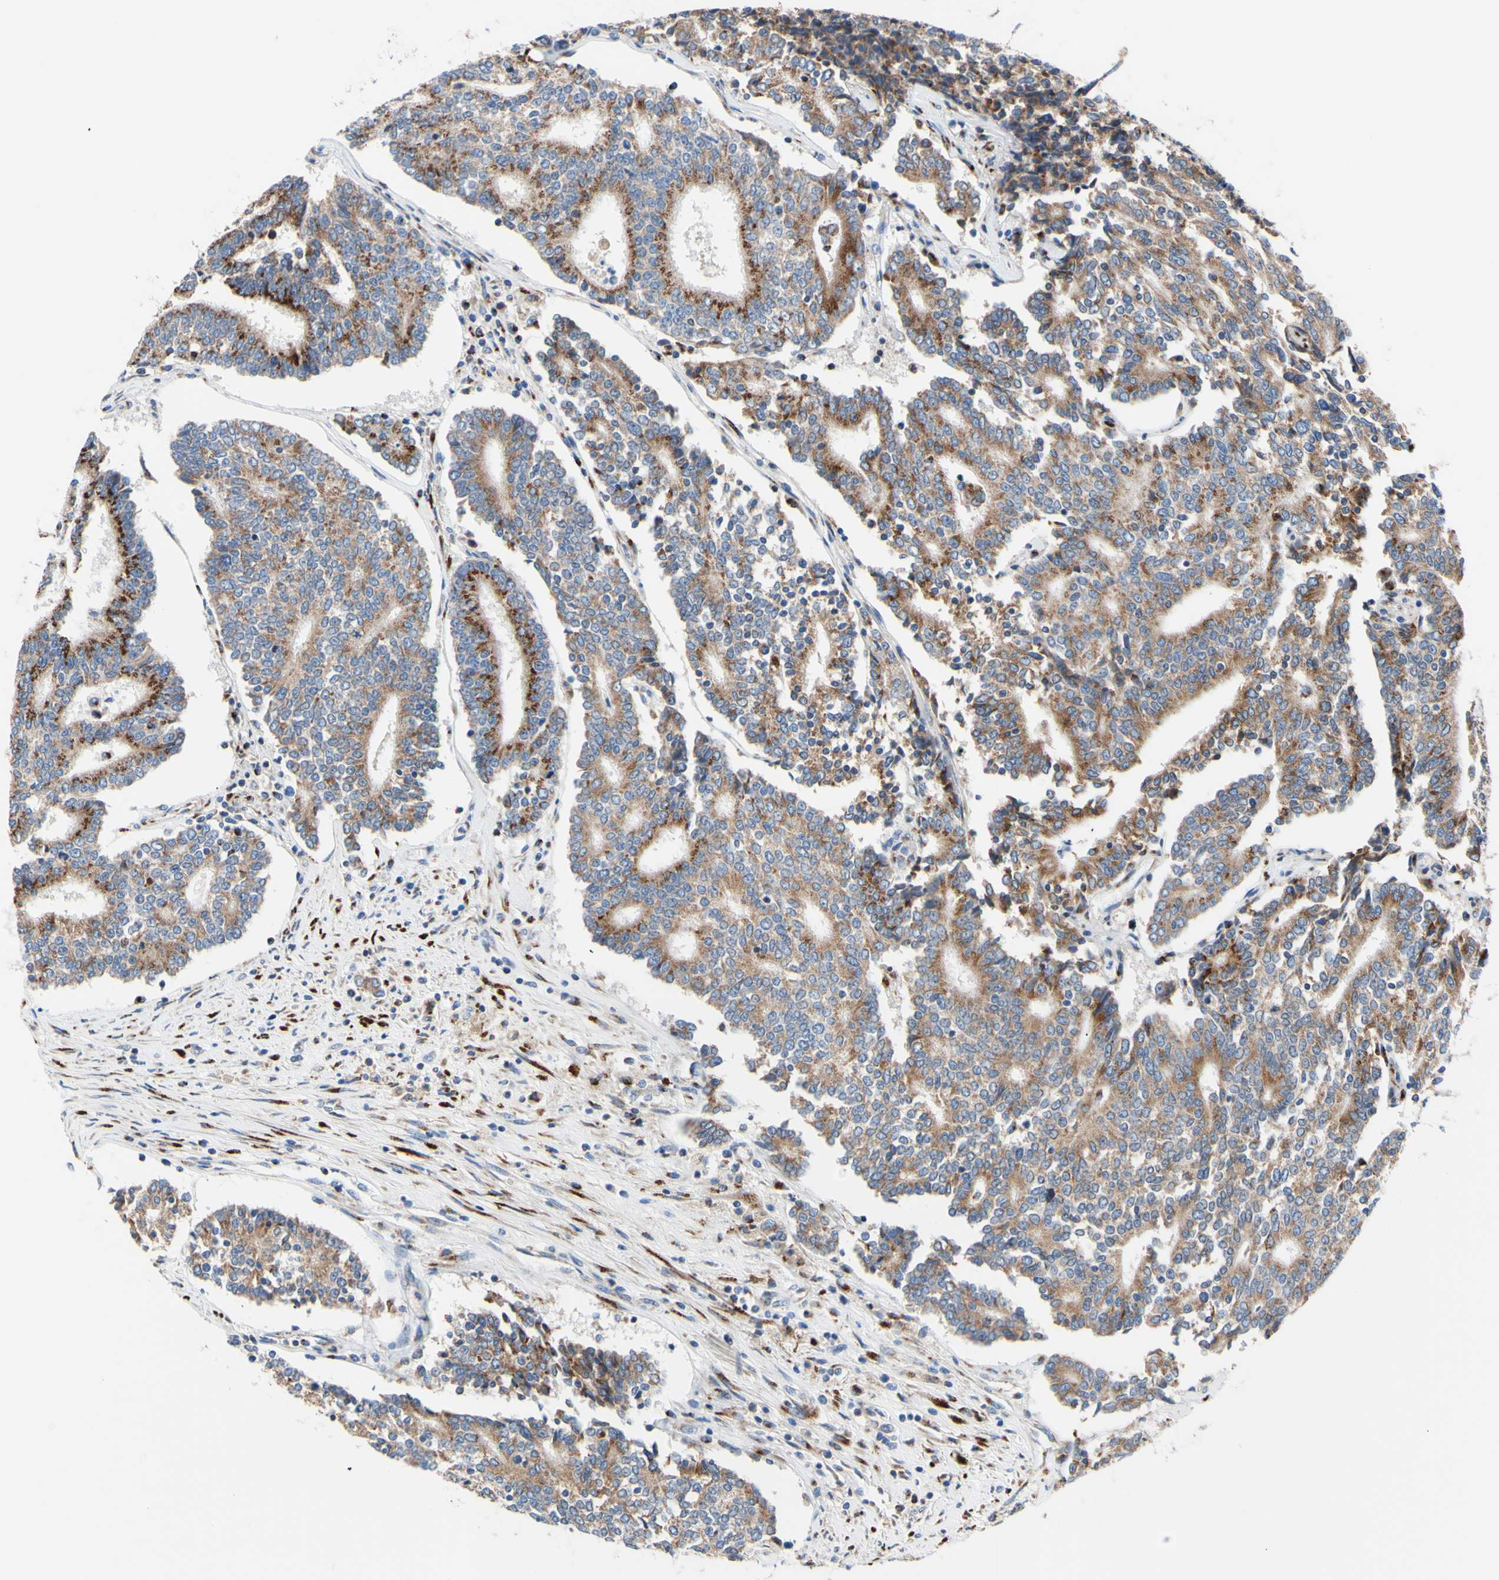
{"staining": {"intensity": "moderate", "quantity": ">75%", "location": "cytoplasmic/membranous"}, "tissue": "prostate cancer", "cell_type": "Tumor cells", "image_type": "cancer", "snomed": [{"axis": "morphology", "description": "Normal tissue, NOS"}, {"axis": "morphology", "description": "Adenocarcinoma, High grade"}, {"axis": "topography", "description": "Prostate"}, {"axis": "topography", "description": "Seminal veicle"}], "caption": "High-magnification brightfield microscopy of adenocarcinoma (high-grade) (prostate) stained with DAB (3,3'-diaminobenzidine) (brown) and counterstained with hematoxylin (blue). tumor cells exhibit moderate cytoplasmic/membranous expression is identified in about>75% of cells. (DAB = brown stain, brightfield microscopy at high magnification).", "gene": "GALNT2", "patient": {"sex": "male", "age": 55}}